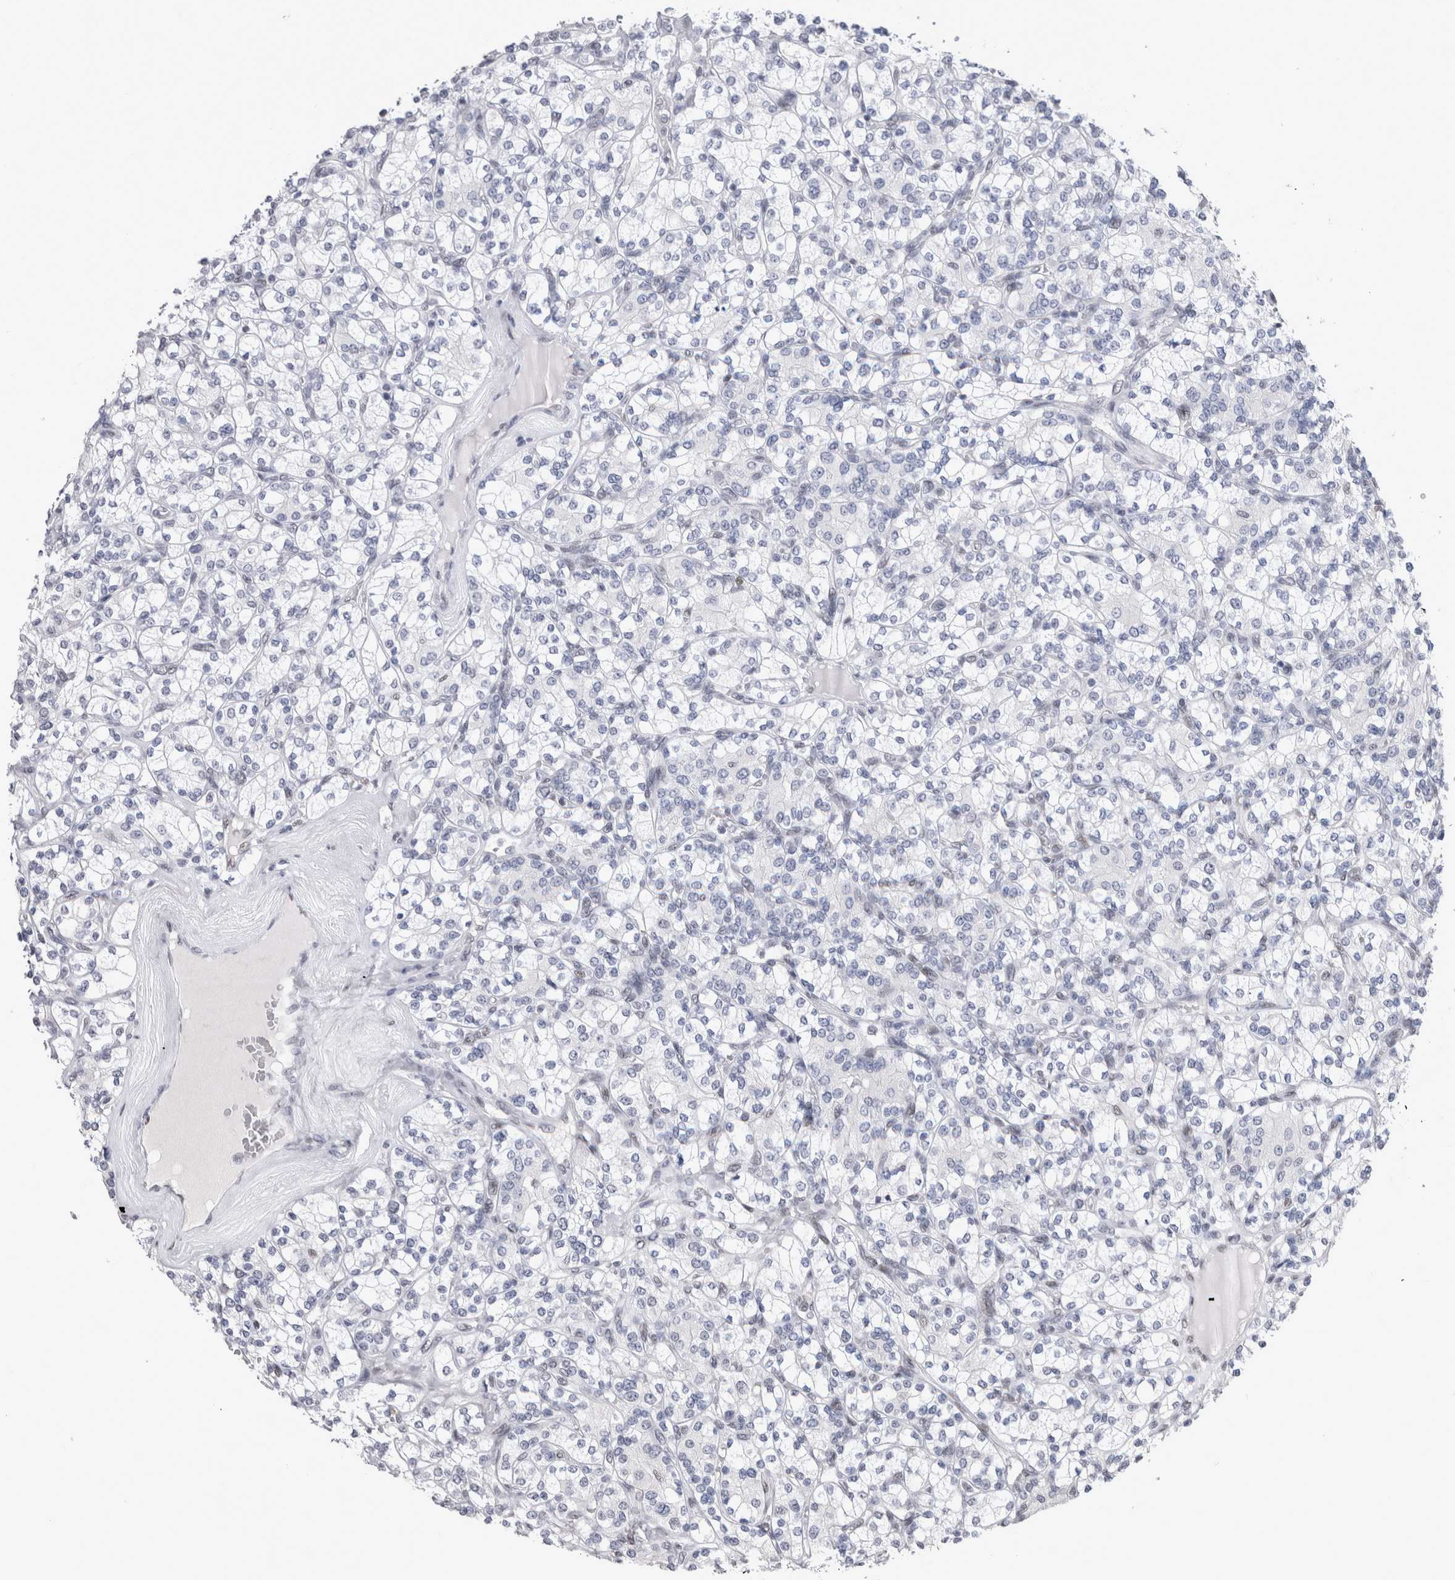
{"staining": {"intensity": "negative", "quantity": "none", "location": "none"}, "tissue": "renal cancer", "cell_type": "Tumor cells", "image_type": "cancer", "snomed": [{"axis": "morphology", "description": "Adenocarcinoma, NOS"}, {"axis": "topography", "description": "Kidney"}], "caption": "Immunohistochemical staining of renal cancer displays no significant staining in tumor cells.", "gene": "RBM6", "patient": {"sex": "male", "age": 77}}